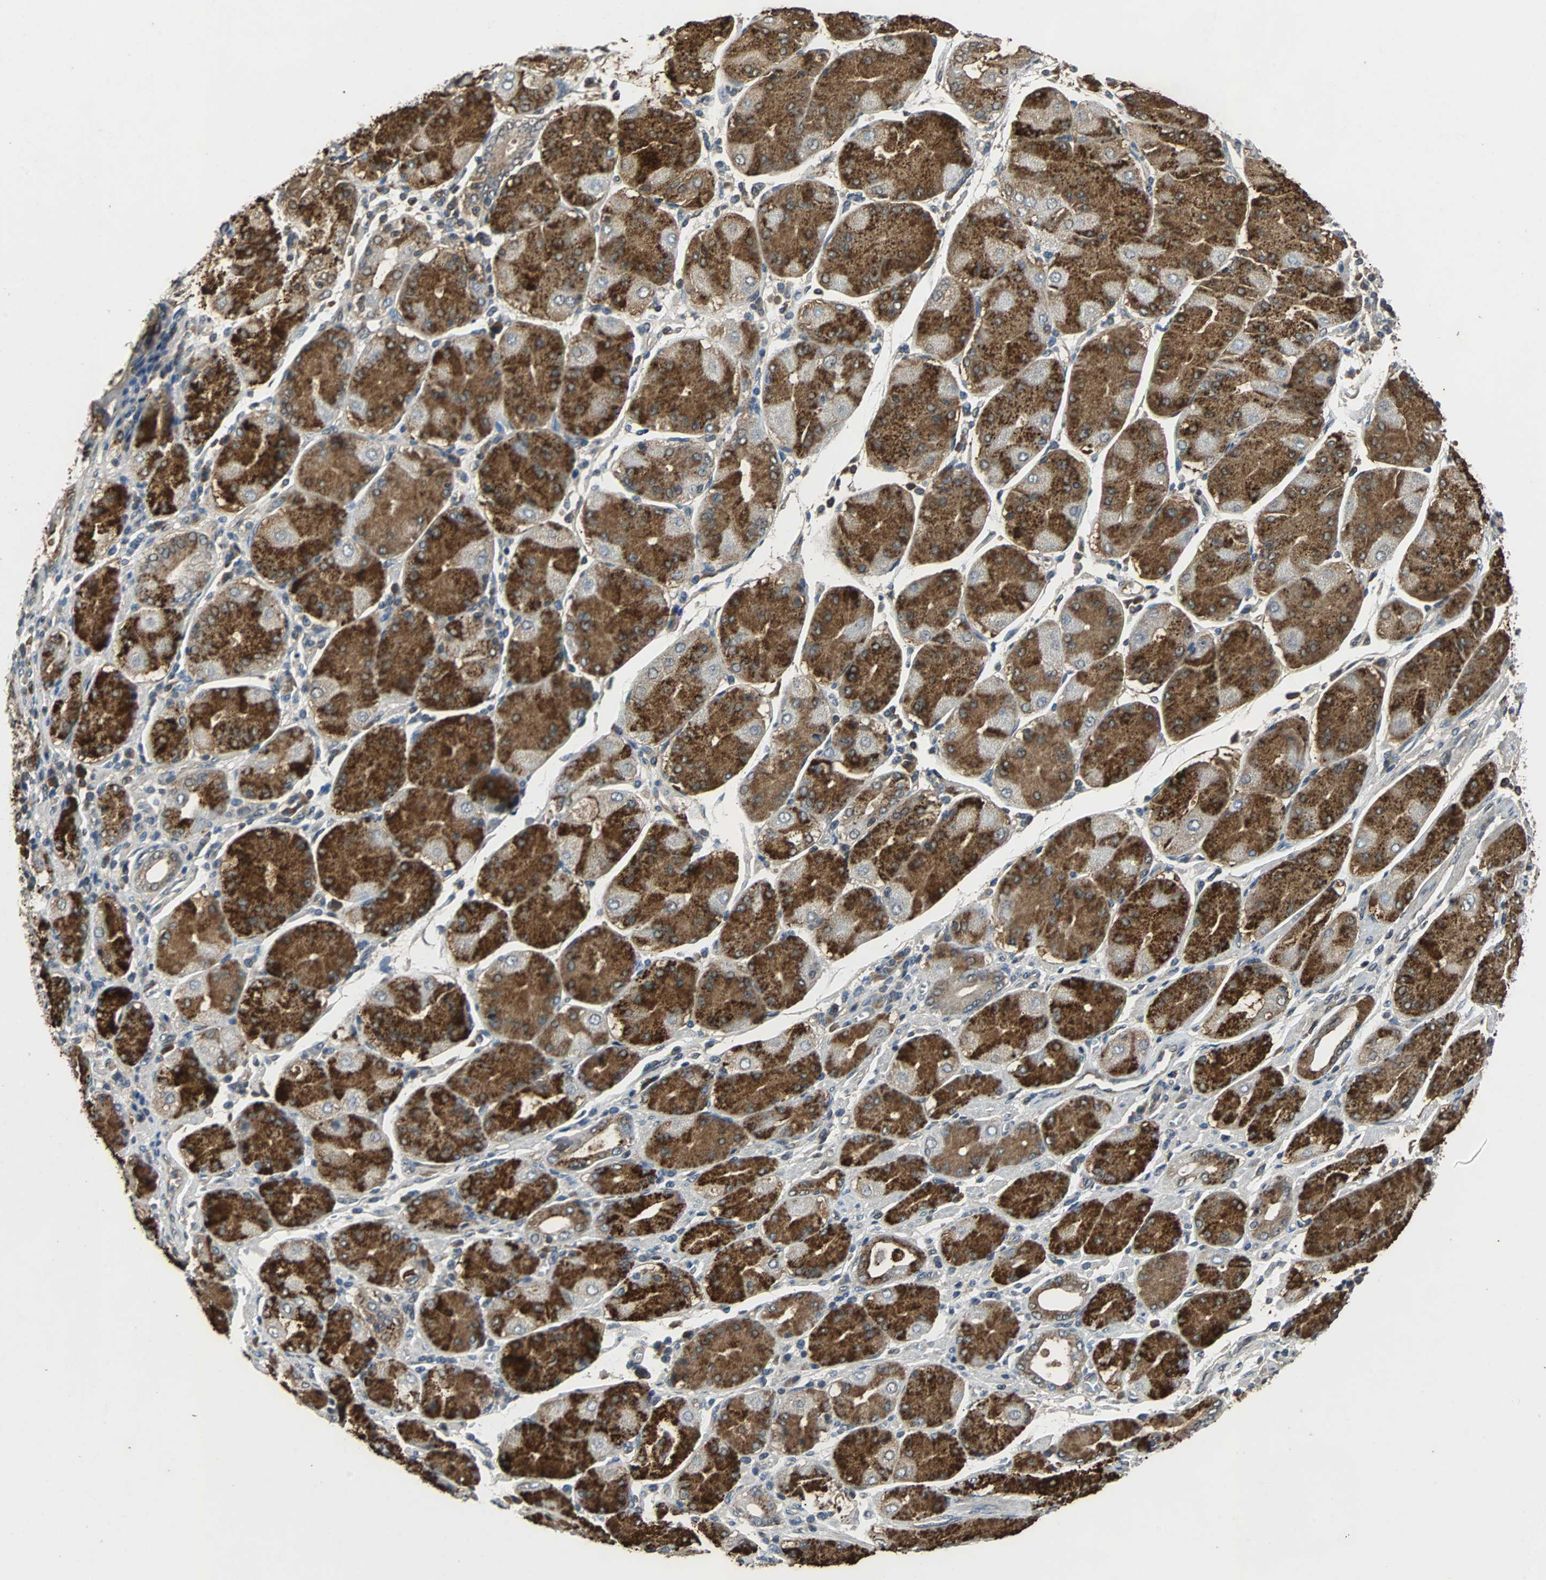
{"staining": {"intensity": "strong", "quantity": "25%-75%", "location": "cytoplasmic/membranous"}, "tissue": "stomach cancer", "cell_type": "Tumor cells", "image_type": "cancer", "snomed": [{"axis": "morphology", "description": "Normal tissue, NOS"}, {"axis": "morphology", "description": "Adenocarcinoma, NOS"}, {"axis": "topography", "description": "Stomach, upper"}, {"axis": "topography", "description": "Stomach"}], "caption": "There is high levels of strong cytoplasmic/membranous positivity in tumor cells of stomach cancer, as demonstrated by immunohistochemical staining (brown color).", "gene": "VBP1", "patient": {"sex": "male", "age": 59}}